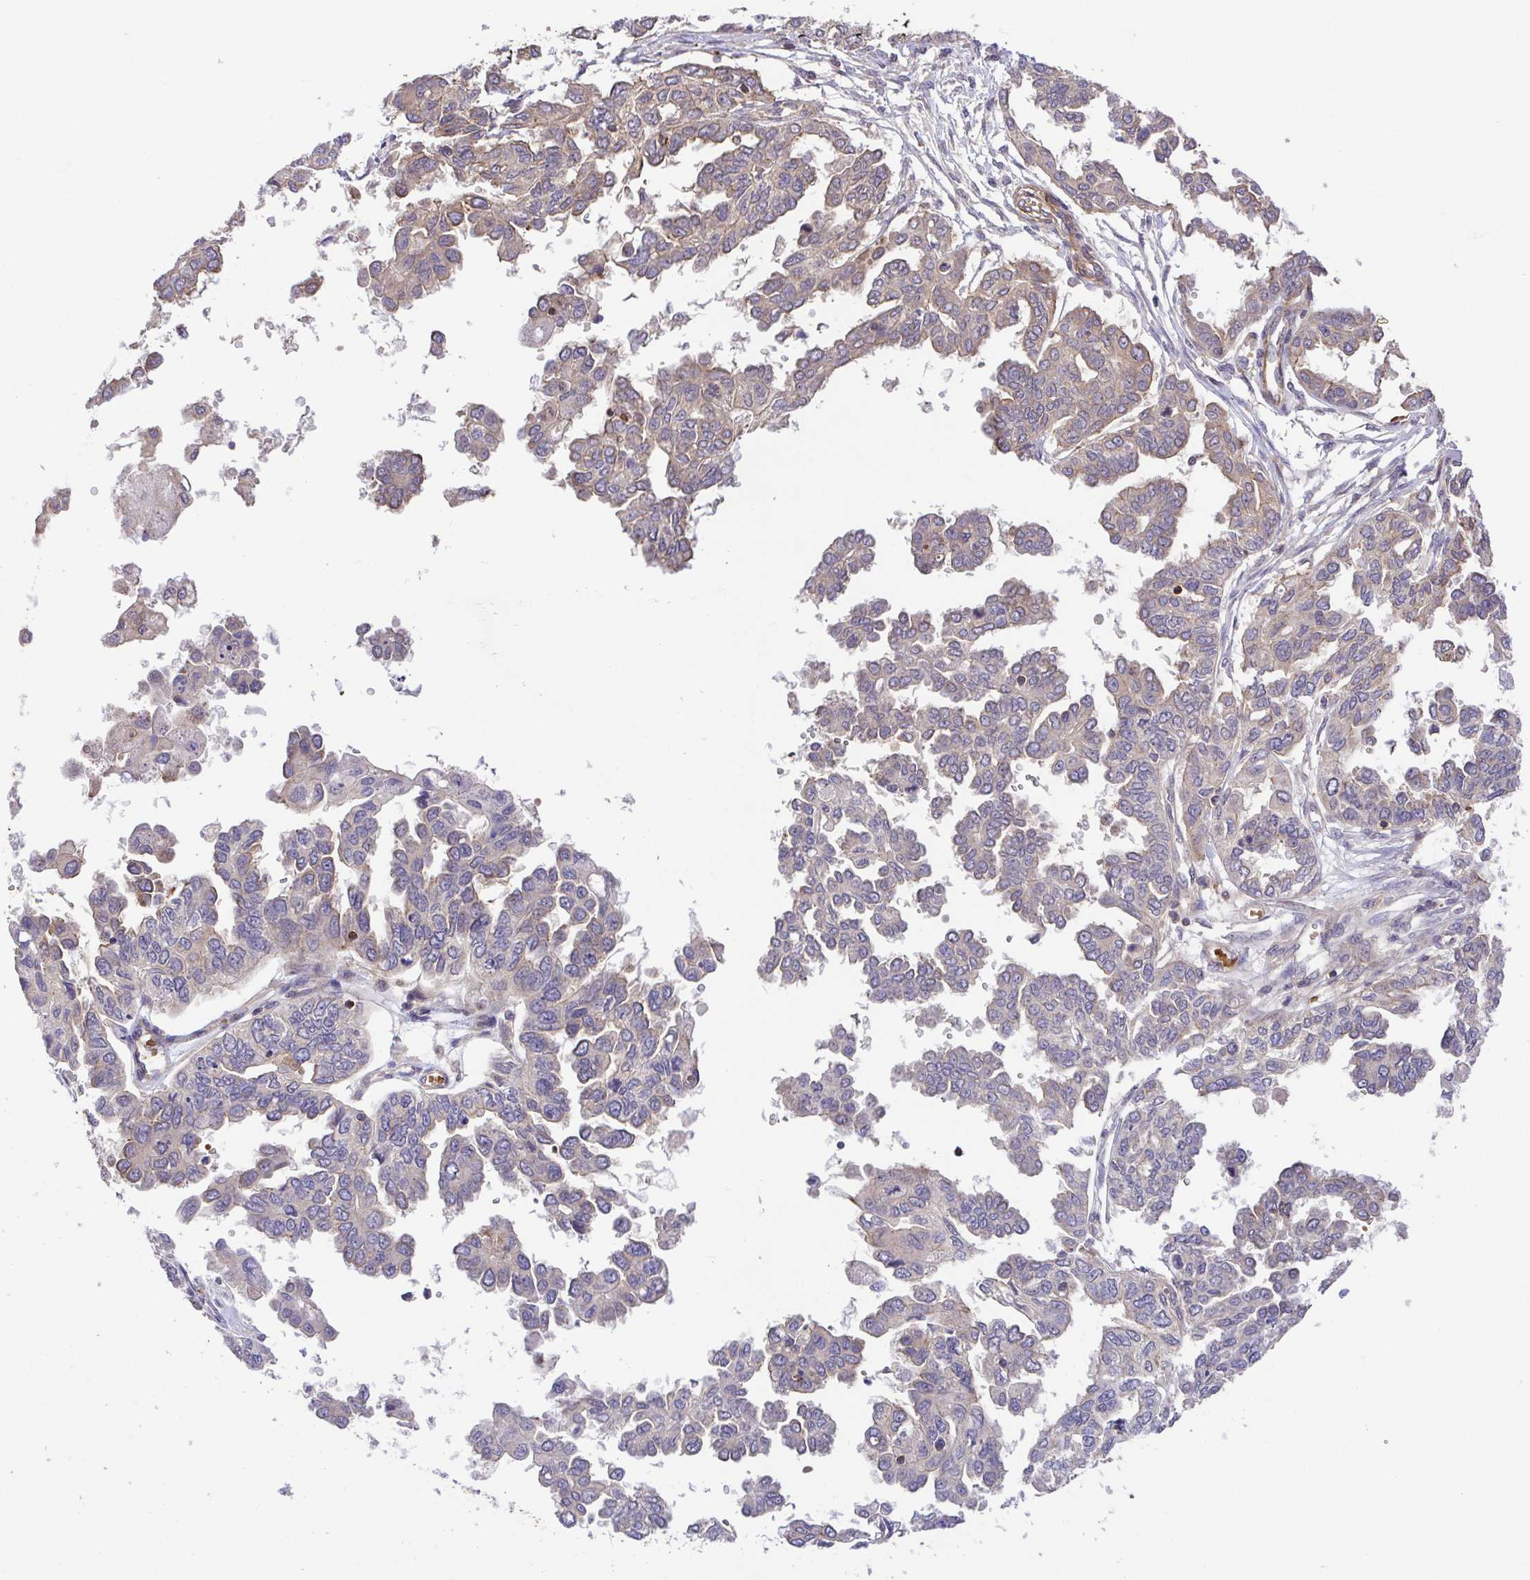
{"staining": {"intensity": "weak", "quantity": "<25%", "location": "cytoplasmic/membranous"}, "tissue": "ovarian cancer", "cell_type": "Tumor cells", "image_type": "cancer", "snomed": [{"axis": "morphology", "description": "Cystadenocarcinoma, serous, NOS"}, {"axis": "topography", "description": "Ovary"}], "caption": "Serous cystadenocarcinoma (ovarian) stained for a protein using immunohistochemistry (IHC) demonstrates no positivity tumor cells.", "gene": "IDE", "patient": {"sex": "female", "age": 53}}